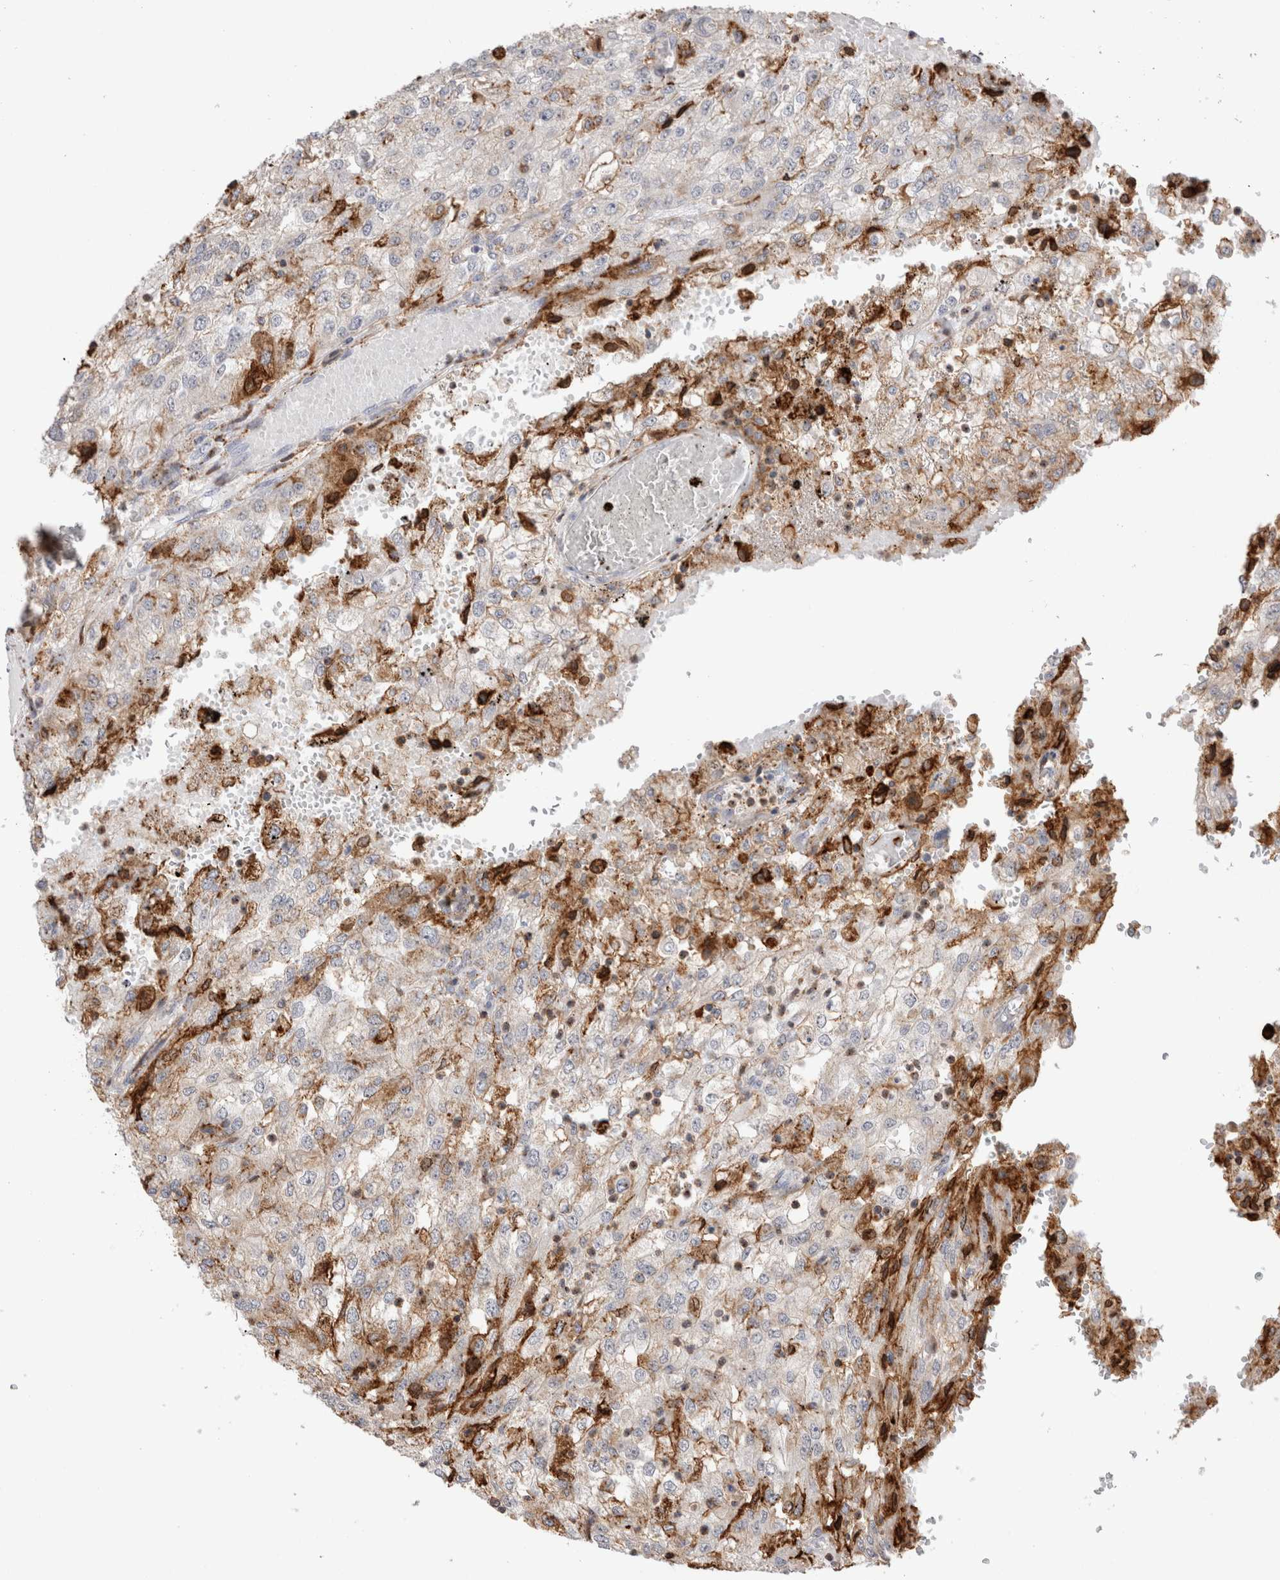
{"staining": {"intensity": "moderate", "quantity": "<25%", "location": "cytoplasmic/membranous"}, "tissue": "renal cancer", "cell_type": "Tumor cells", "image_type": "cancer", "snomed": [{"axis": "morphology", "description": "Adenocarcinoma, NOS"}, {"axis": "topography", "description": "Kidney"}], "caption": "A brown stain shows moderate cytoplasmic/membranous positivity of a protein in human adenocarcinoma (renal) tumor cells. (brown staining indicates protein expression, while blue staining denotes nuclei).", "gene": "CCDC88B", "patient": {"sex": "female", "age": 54}}